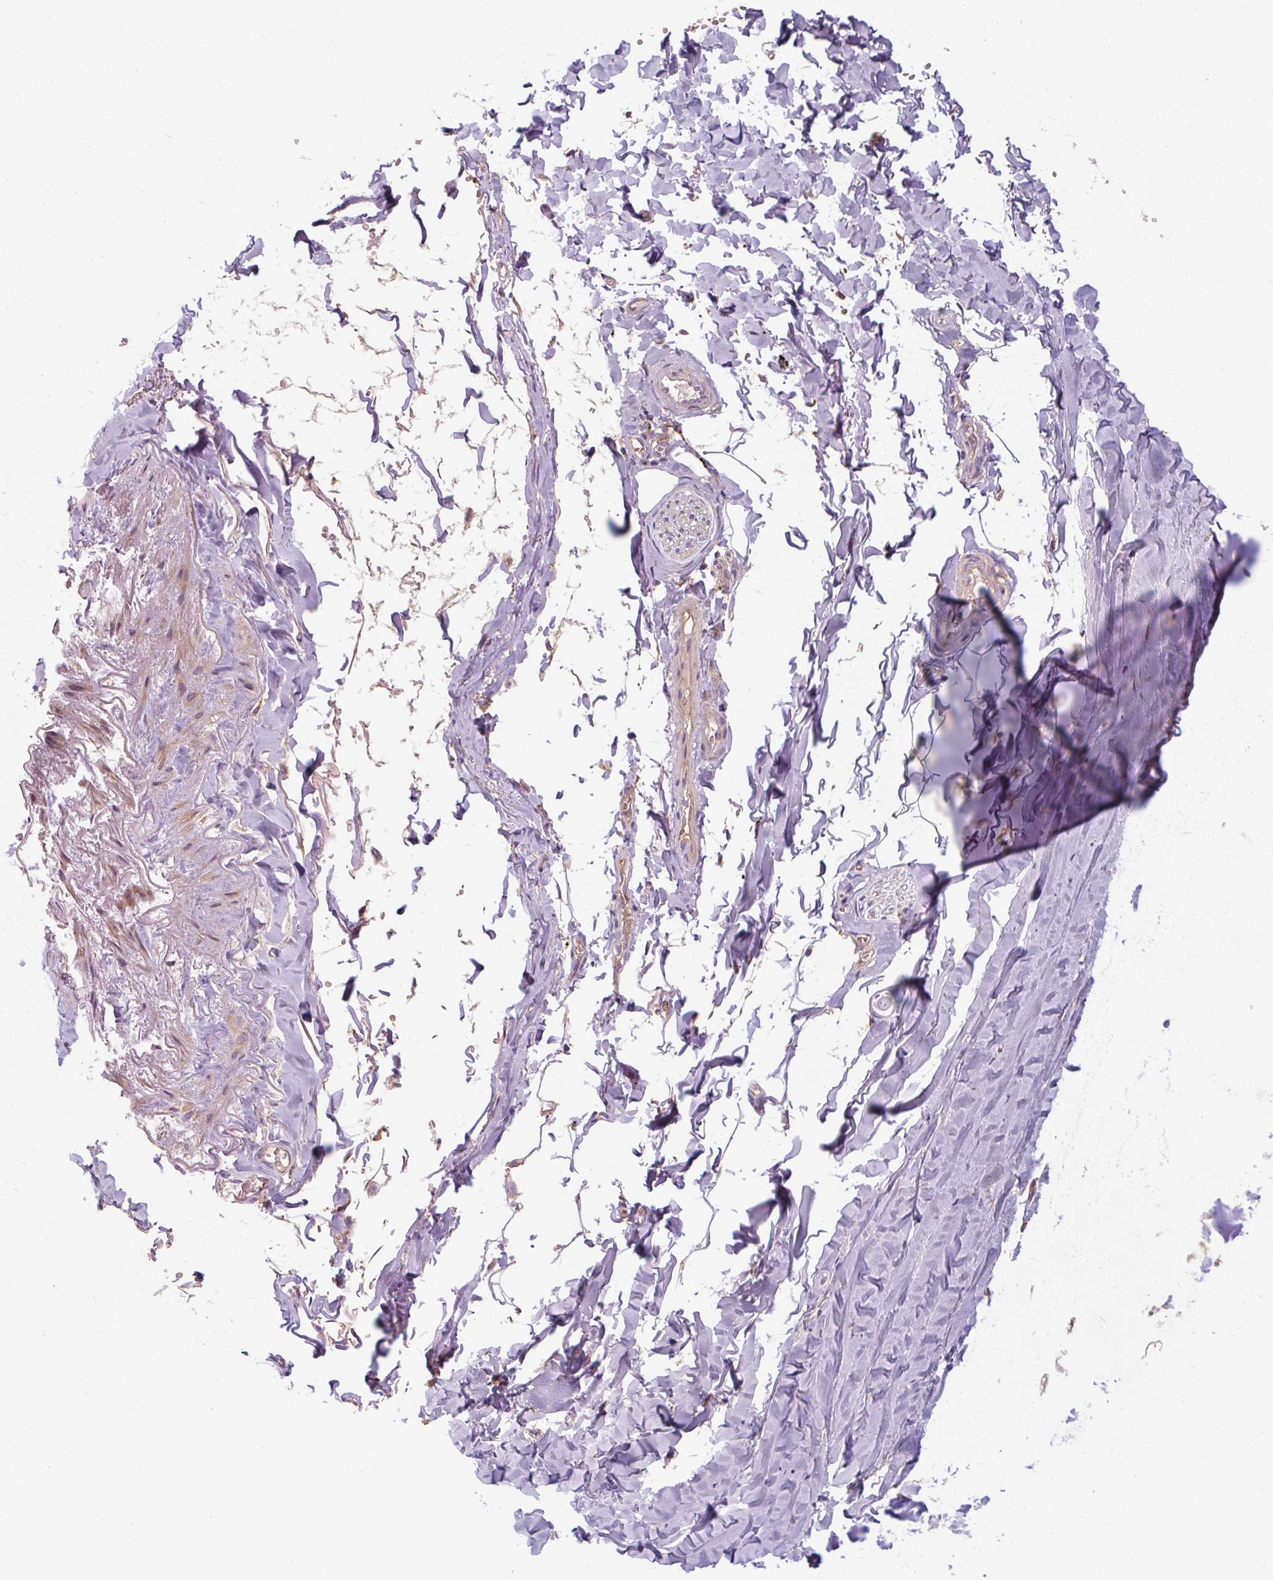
{"staining": {"intensity": "negative", "quantity": "none", "location": "none"}, "tissue": "adipose tissue", "cell_type": "Adipocytes", "image_type": "normal", "snomed": [{"axis": "morphology", "description": "Normal tissue, NOS"}, {"axis": "topography", "description": "Cartilage tissue"}, {"axis": "topography", "description": "Bronchus"}, {"axis": "topography", "description": "Peripheral nerve tissue"}], "caption": "DAB (3,3'-diaminobenzidine) immunohistochemical staining of normal adipose tissue displays no significant staining in adipocytes.", "gene": "TBC1D4", "patient": {"sex": "female", "age": 59}}